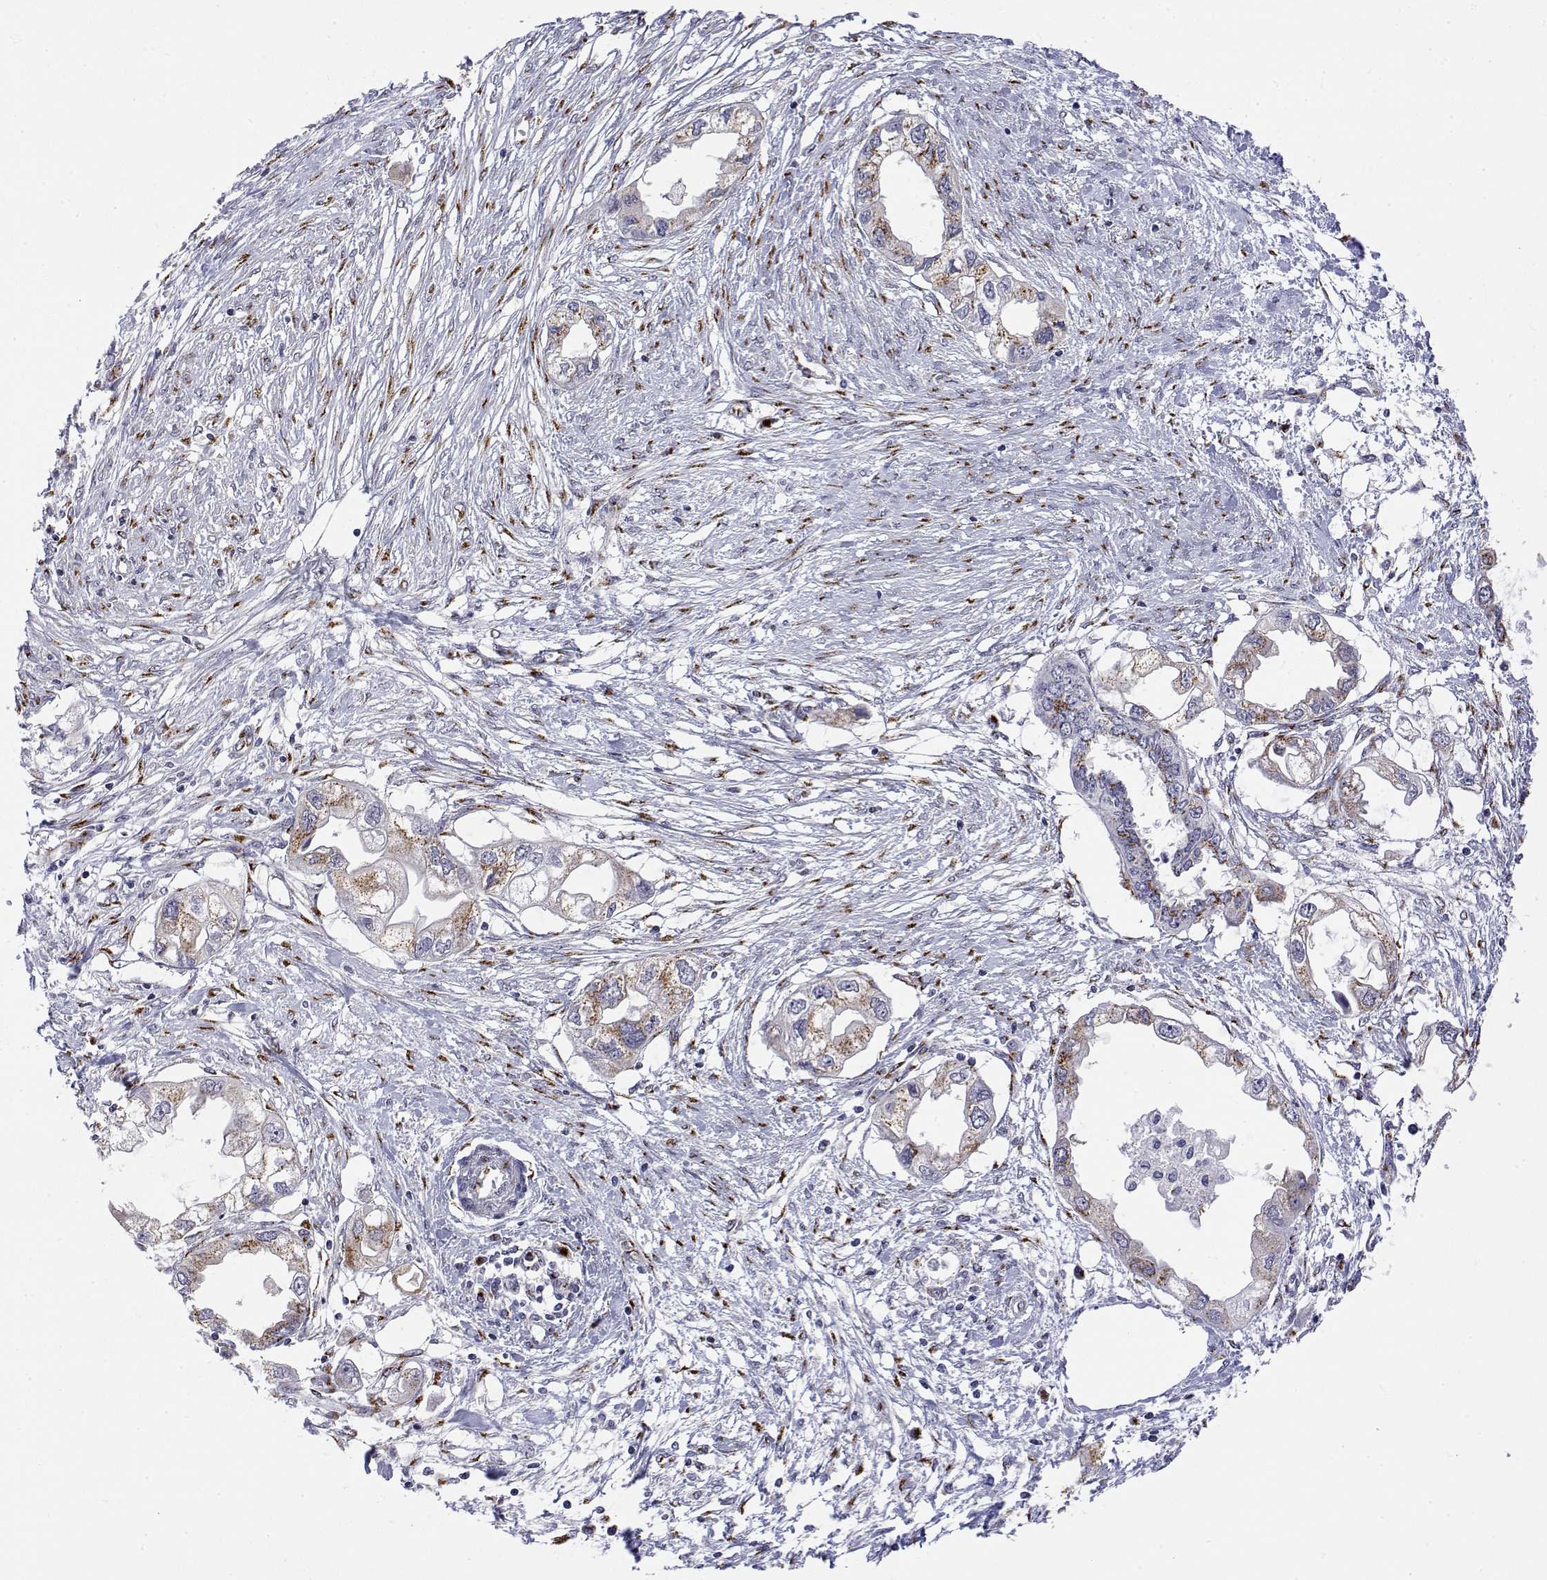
{"staining": {"intensity": "moderate", "quantity": "25%-75%", "location": "cytoplasmic/membranous"}, "tissue": "endometrial cancer", "cell_type": "Tumor cells", "image_type": "cancer", "snomed": [{"axis": "morphology", "description": "Adenocarcinoma, NOS"}, {"axis": "morphology", "description": "Adenocarcinoma, metastatic, NOS"}, {"axis": "topography", "description": "Adipose tissue"}, {"axis": "topography", "description": "Endometrium"}], "caption": "Brown immunohistochemical staining in human endometrial cancer (metastatic adenocarcinoma) exhibits moderate cytoplasmic/membranous positivity in about 25%-75% of tumor cells.", "gene": "YIPF3", "patient": {"sex": "female", "age": 67}}